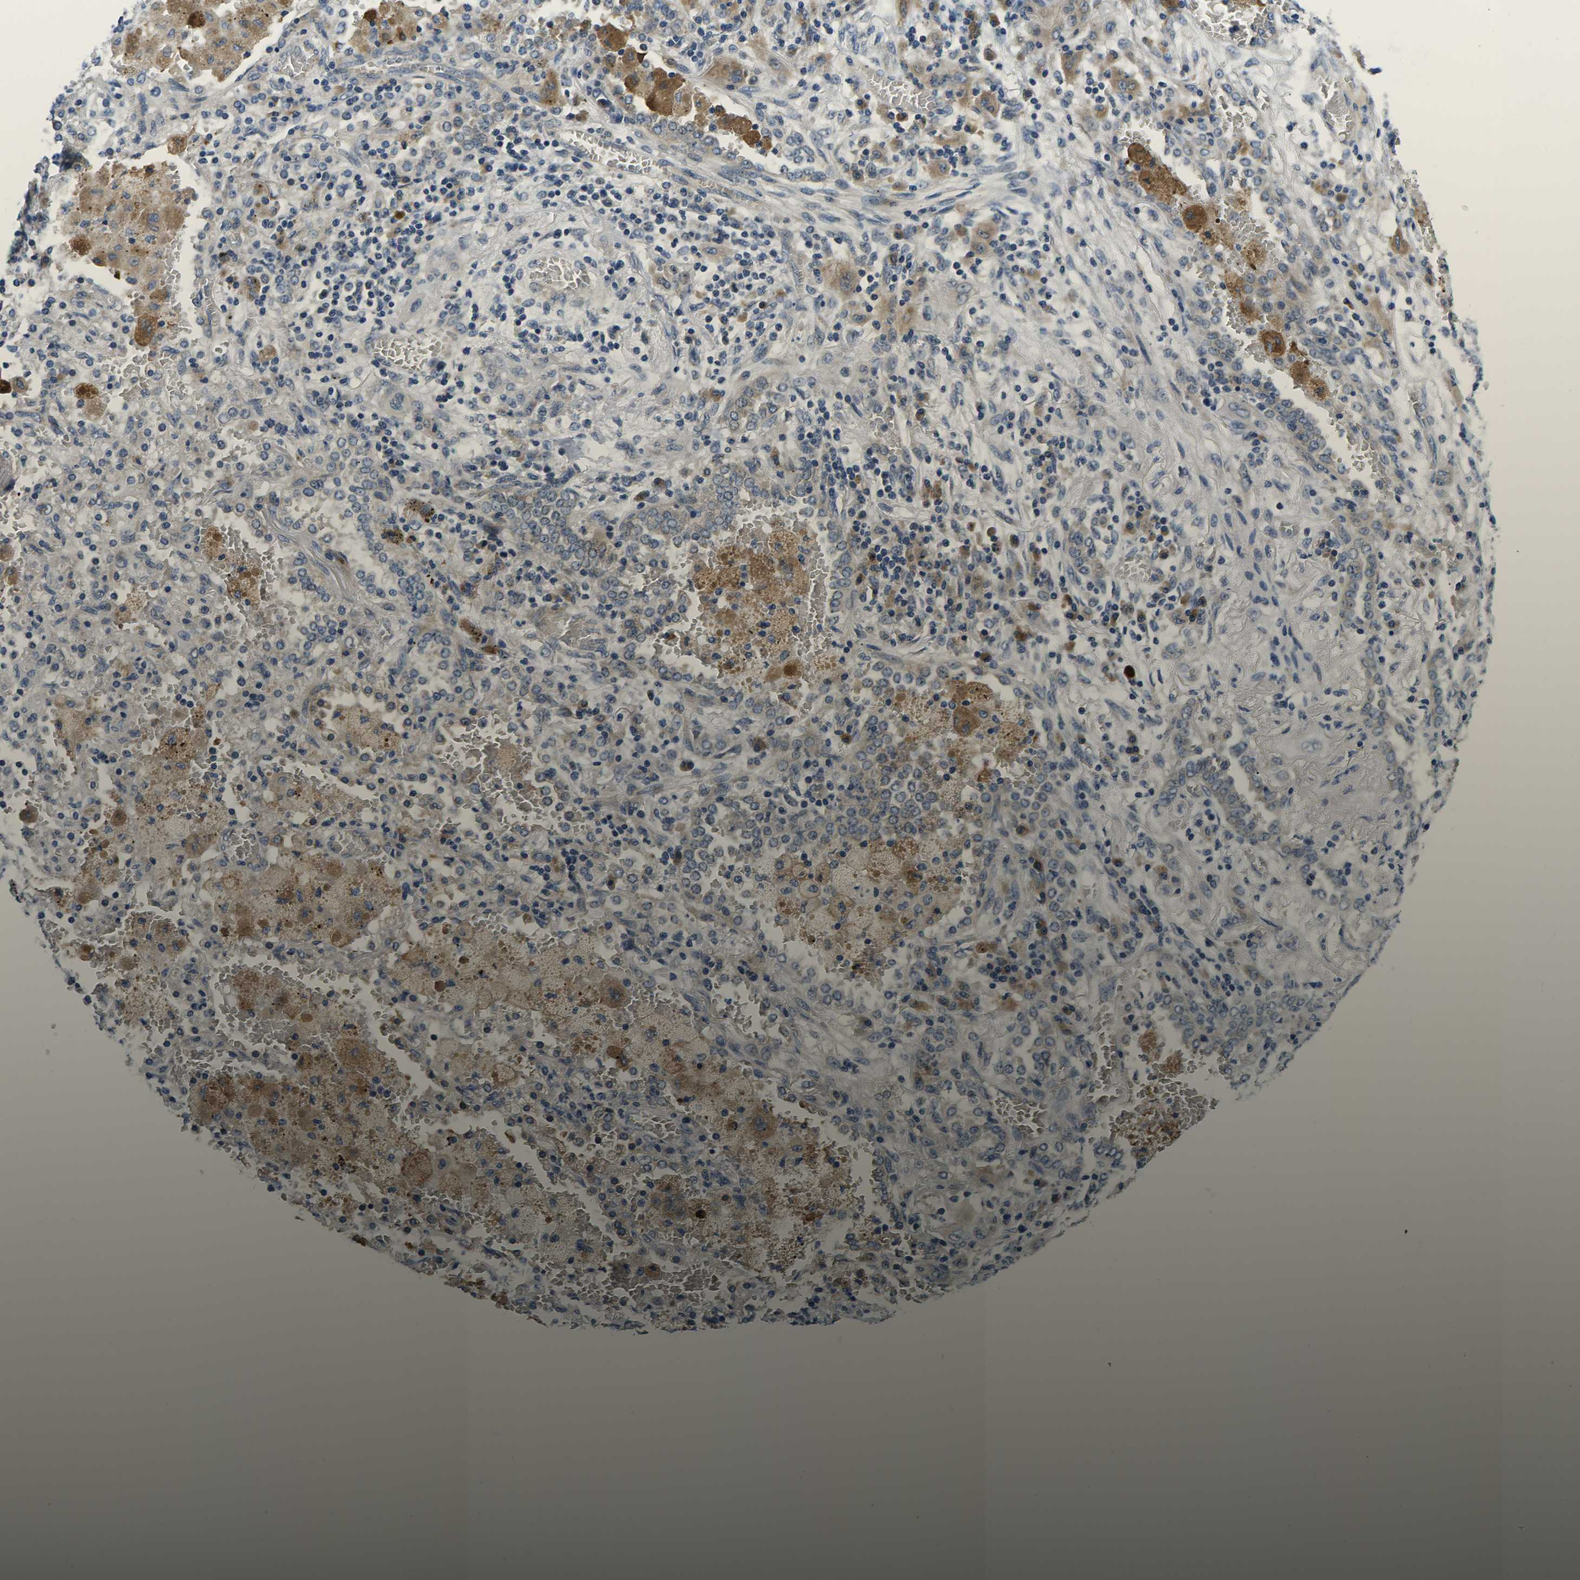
{"staining": {"intensity": "negative", "quantity": "none", "location": "none"}, "tissue": "lung cancer", "cell_type": "Tumor cells", "image_type": "cancer", "snomed": [{"axis": "morphology", "description": "Squamous cell carcinoma, NOS"}, {"axis": "topography", "description": "Lung"}], "caption": "The histopathology image displays no staining of tumor cells in lung cancer.", "gene": "ERGIC3", "patient": {"sex": "female", "age": 47}}